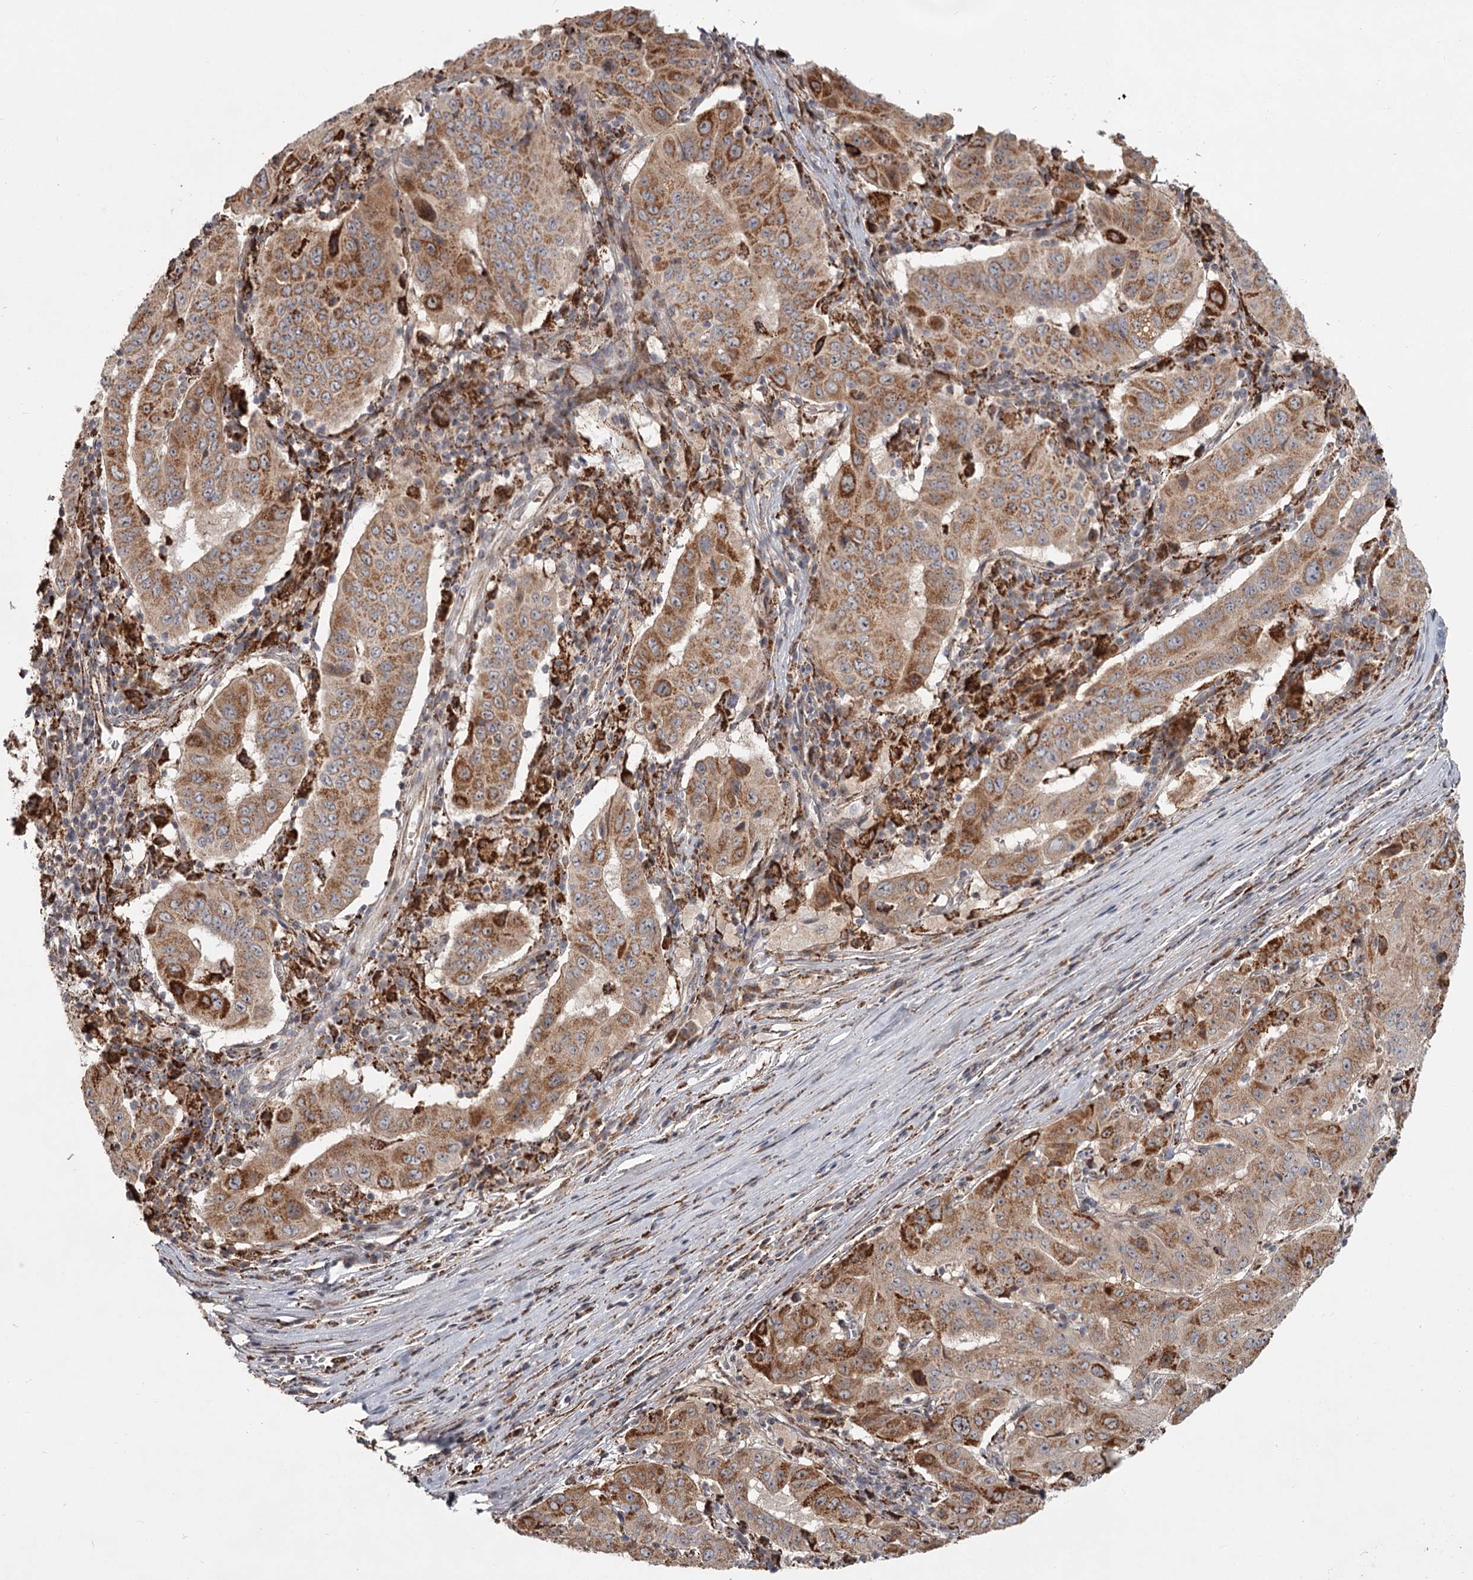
{"staining": {"intensity": "moderate", "quantity": ">75%", "location": "cytoplasmic/membranous"}, "tissue": "pancreatic cancer", "cell_type": "Tumor cells", "image_type": "cancer", "snomed": [{"axis": "morphology", "description": "Adenocarcinoma, NOS"}, {"axis": "topography", "description": "Pancreas"}], "caption": "Adenocarcinoma (pancreatic) stained with a brown dye demonstrates moderate cytoplasmic/membranous positive positivity in about >75% of tumor cells.", "gene": "CDC123", "patient": {"sex": "male", "age": 63}}